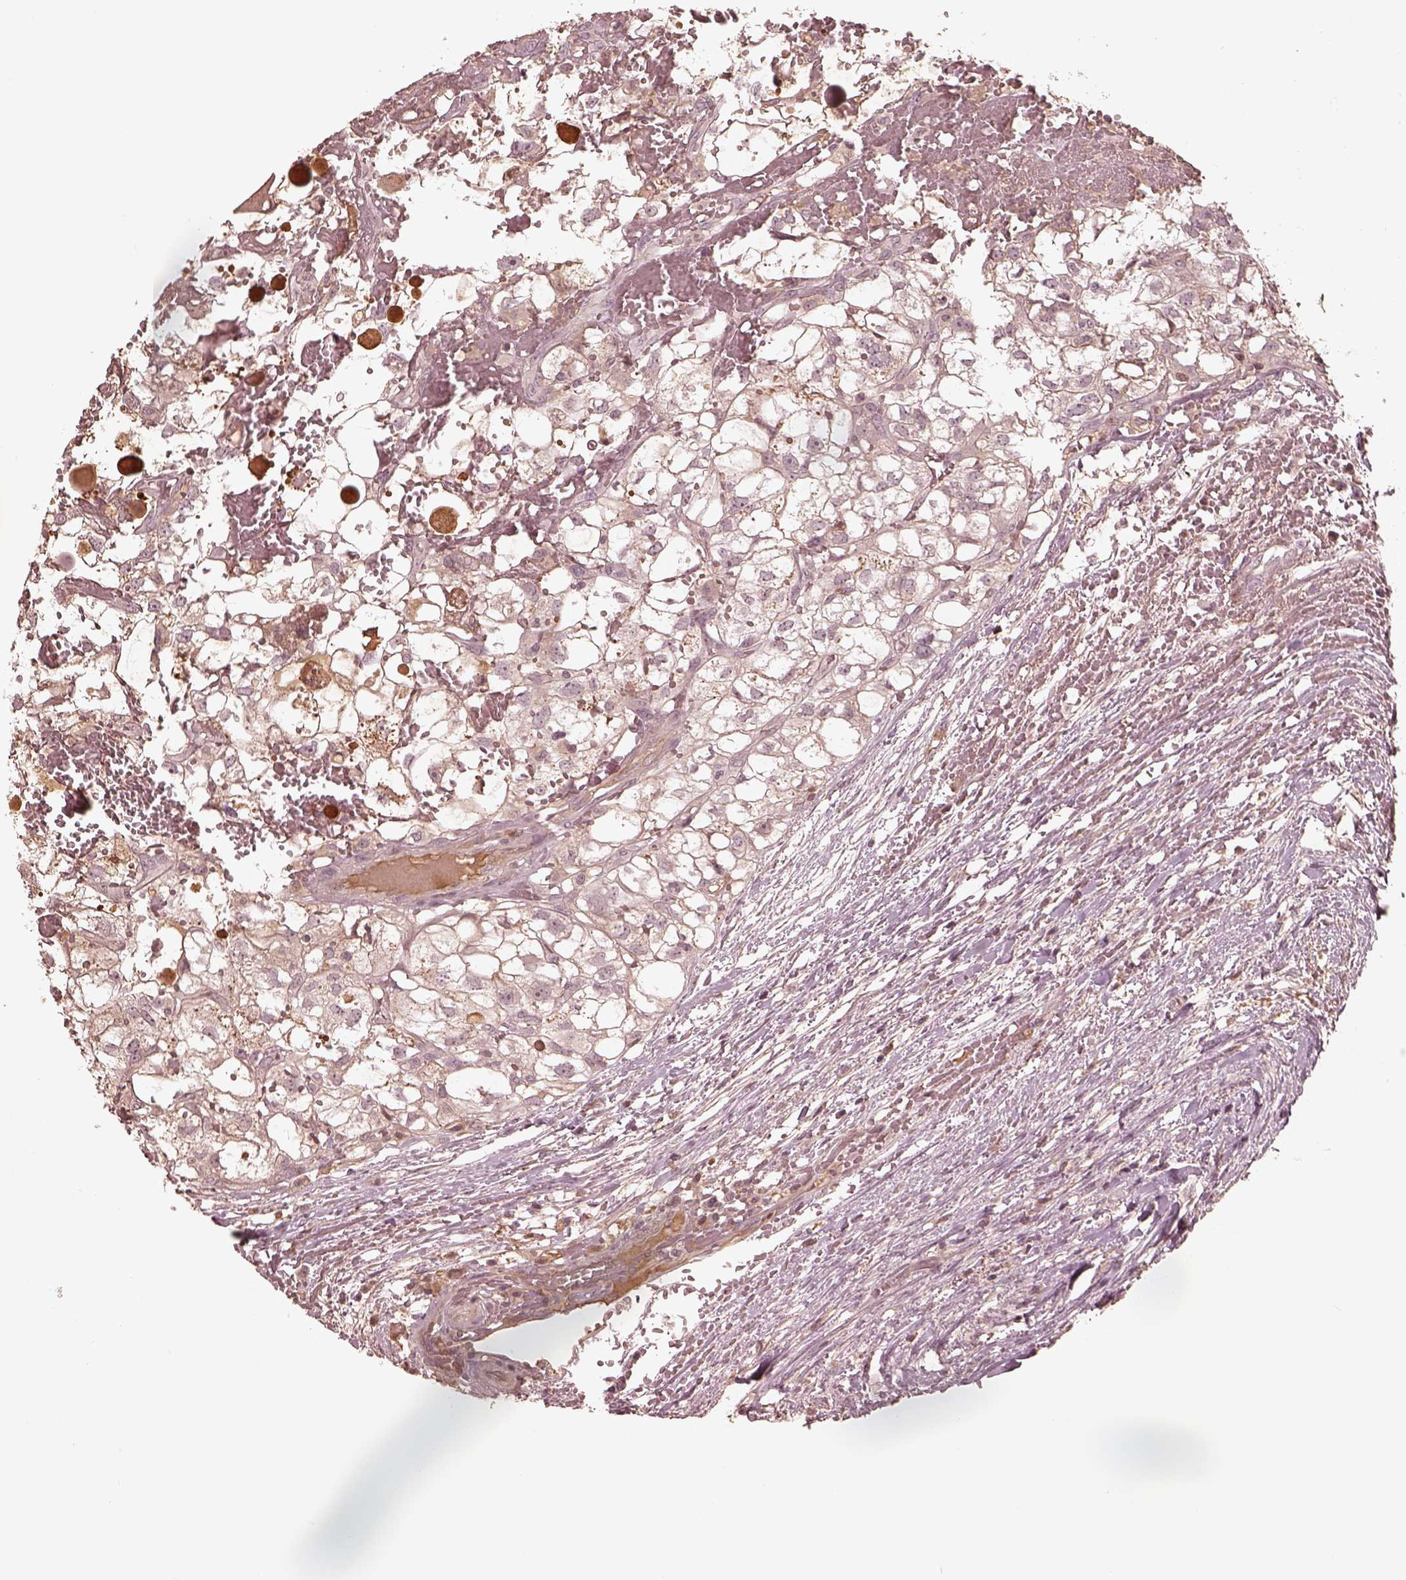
{"staining": {"intensity": "negative", "quantity": "none", "location": "none"}, "tissue": "renal cancer", "cell_type": "Tumor cells", "image_type": "cancer", "snomed": [{"axis": "morphology", "description": "Adenocarcinoma, NOS"}, {"axis": "topography", "description": "Kidney"}], "caption": "This is an IHC photomicrograph of human adenocarcinoma (renal). There is no positivity in tumor cells.", "gene": "TF", "patient": {"sex": "male", "age": 56}}